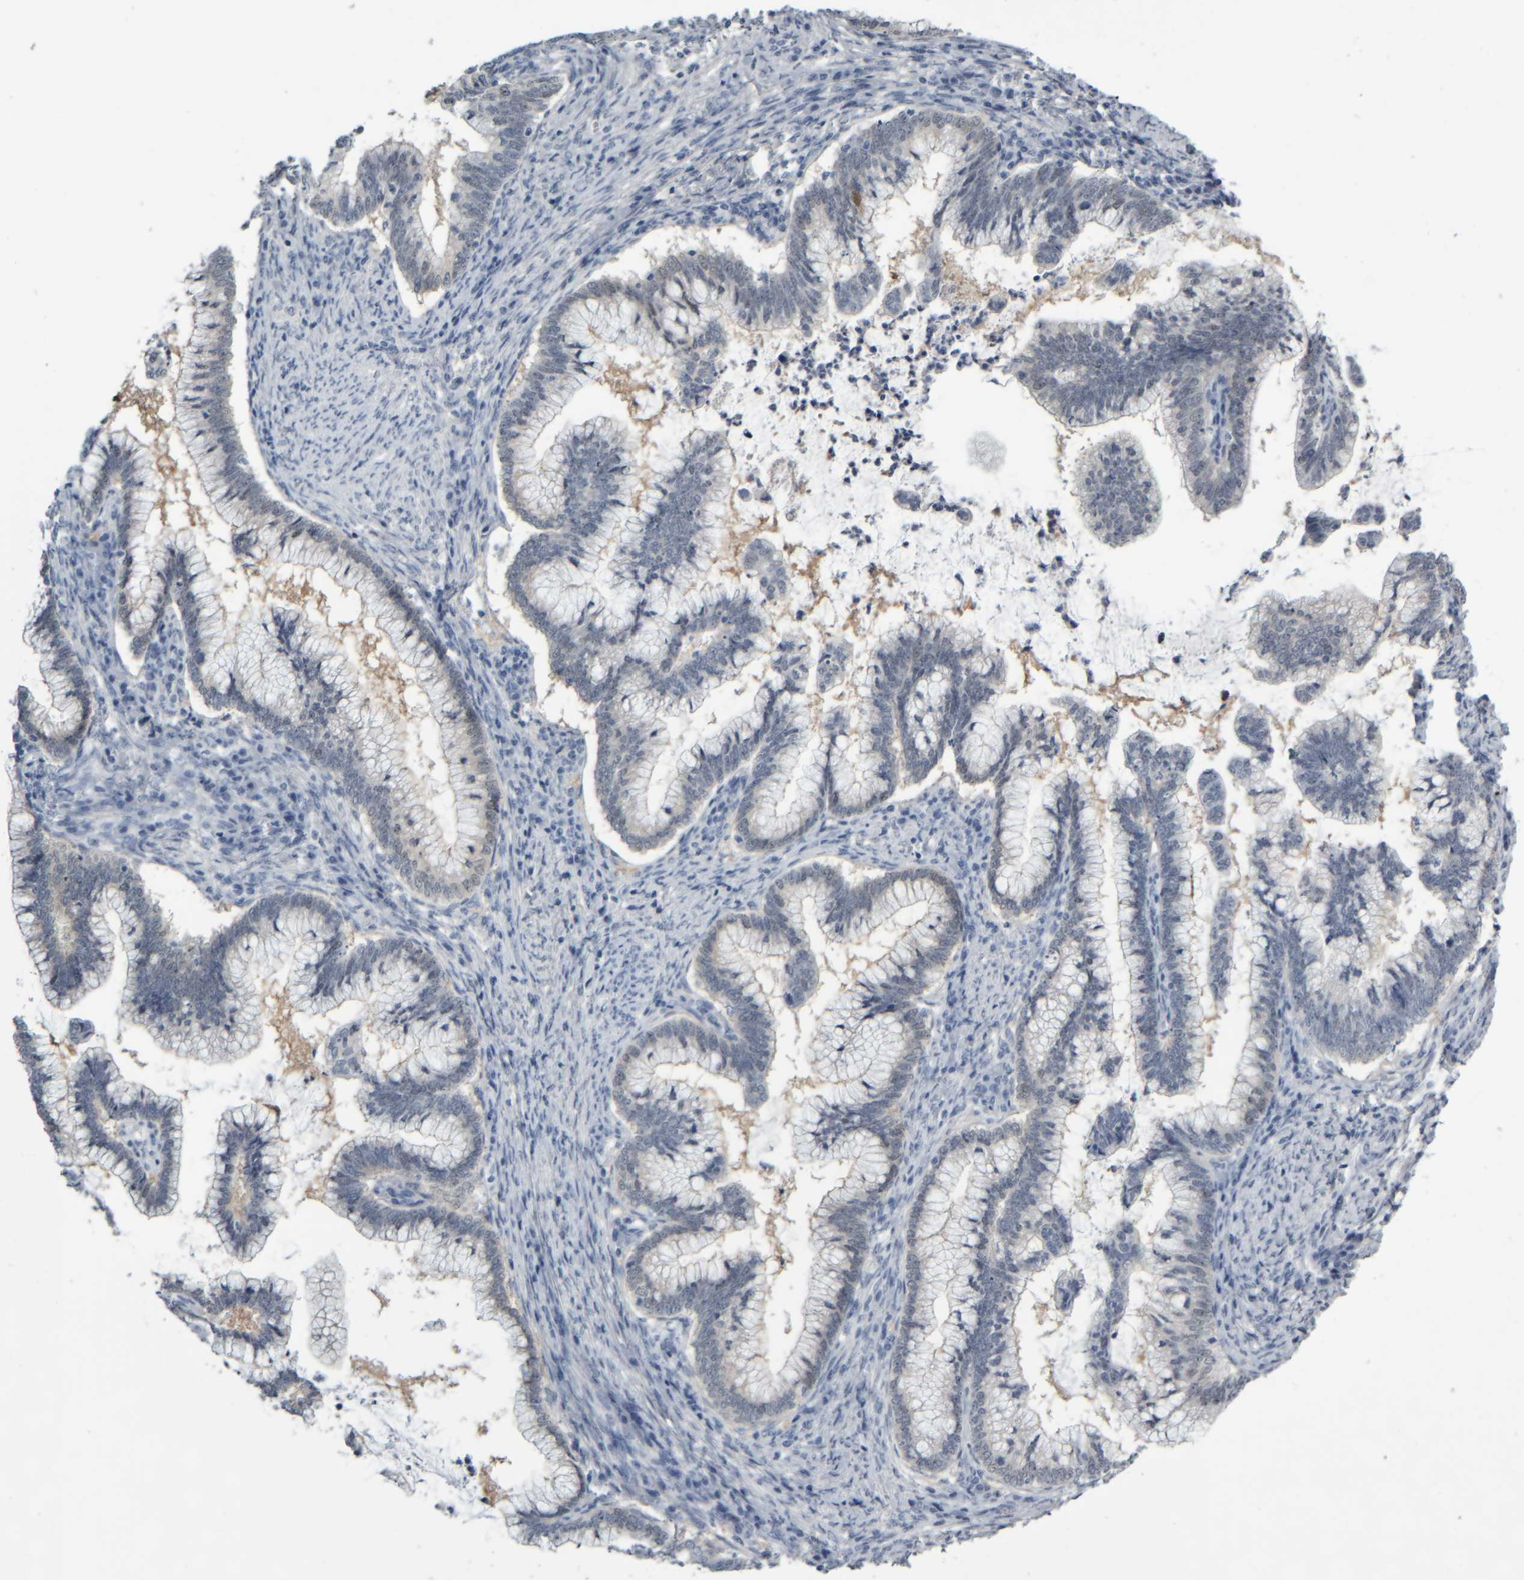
{"staining": {"intensity": "negative", "quantity": "none", "location": "none"}, "tissue": "cervical cancer", "cell_type": "Tumor cells", "image_type": "cancer", "snomed": [{"axis": "morphology", "description": "Adenocarcinoma, NOS"}, {"axis": "topography", "description": "Cervix"}], "caption": "Tumor cells are negative for brown protein staining in cervical adenocarcinoma. (IHC, brightfield microscopy, high magnification).", "gene": "COL14A1", "patient": {"sex": "female", "age": 36}}